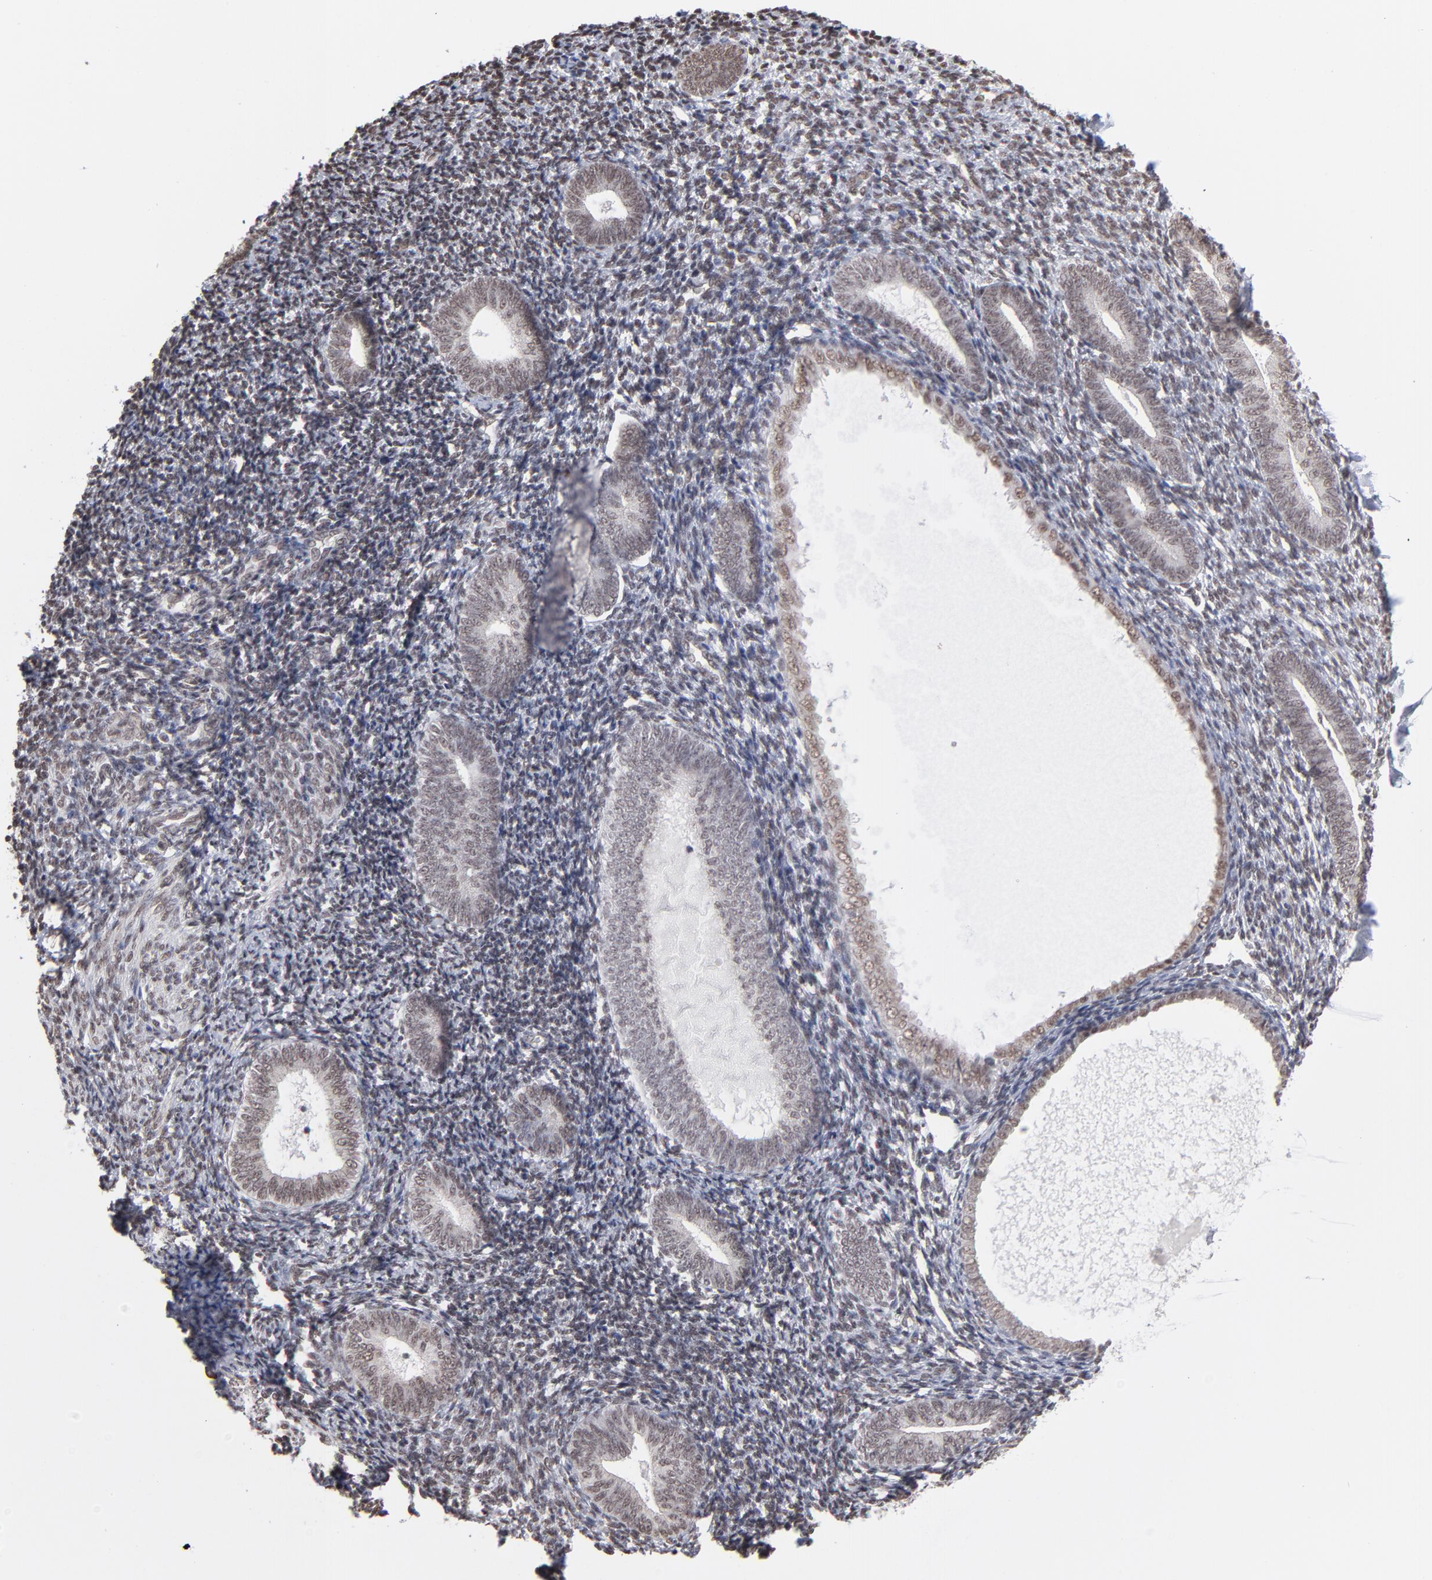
{"staining": {"intensity": "moderate", "quantity": "25%-75%", "location": "nuclear"}, "tissue": "endometrium", "cell_type": "Cells in endometrial stroma", "image_type": "normal", "snomed": [{"axis": "morphology", "description": "Normal tissue, NOS"}, {"axis": "topography", "description": "Endometrium"}], "caption": "An image showing moderate nuclear staining in about 25%-75% of cells in endometrial stroma in normal endometrium, as visualized by brown immunohistochemical staining.", "gene": "ZNF3", "patient": {"sex": "female", "age": 57}}